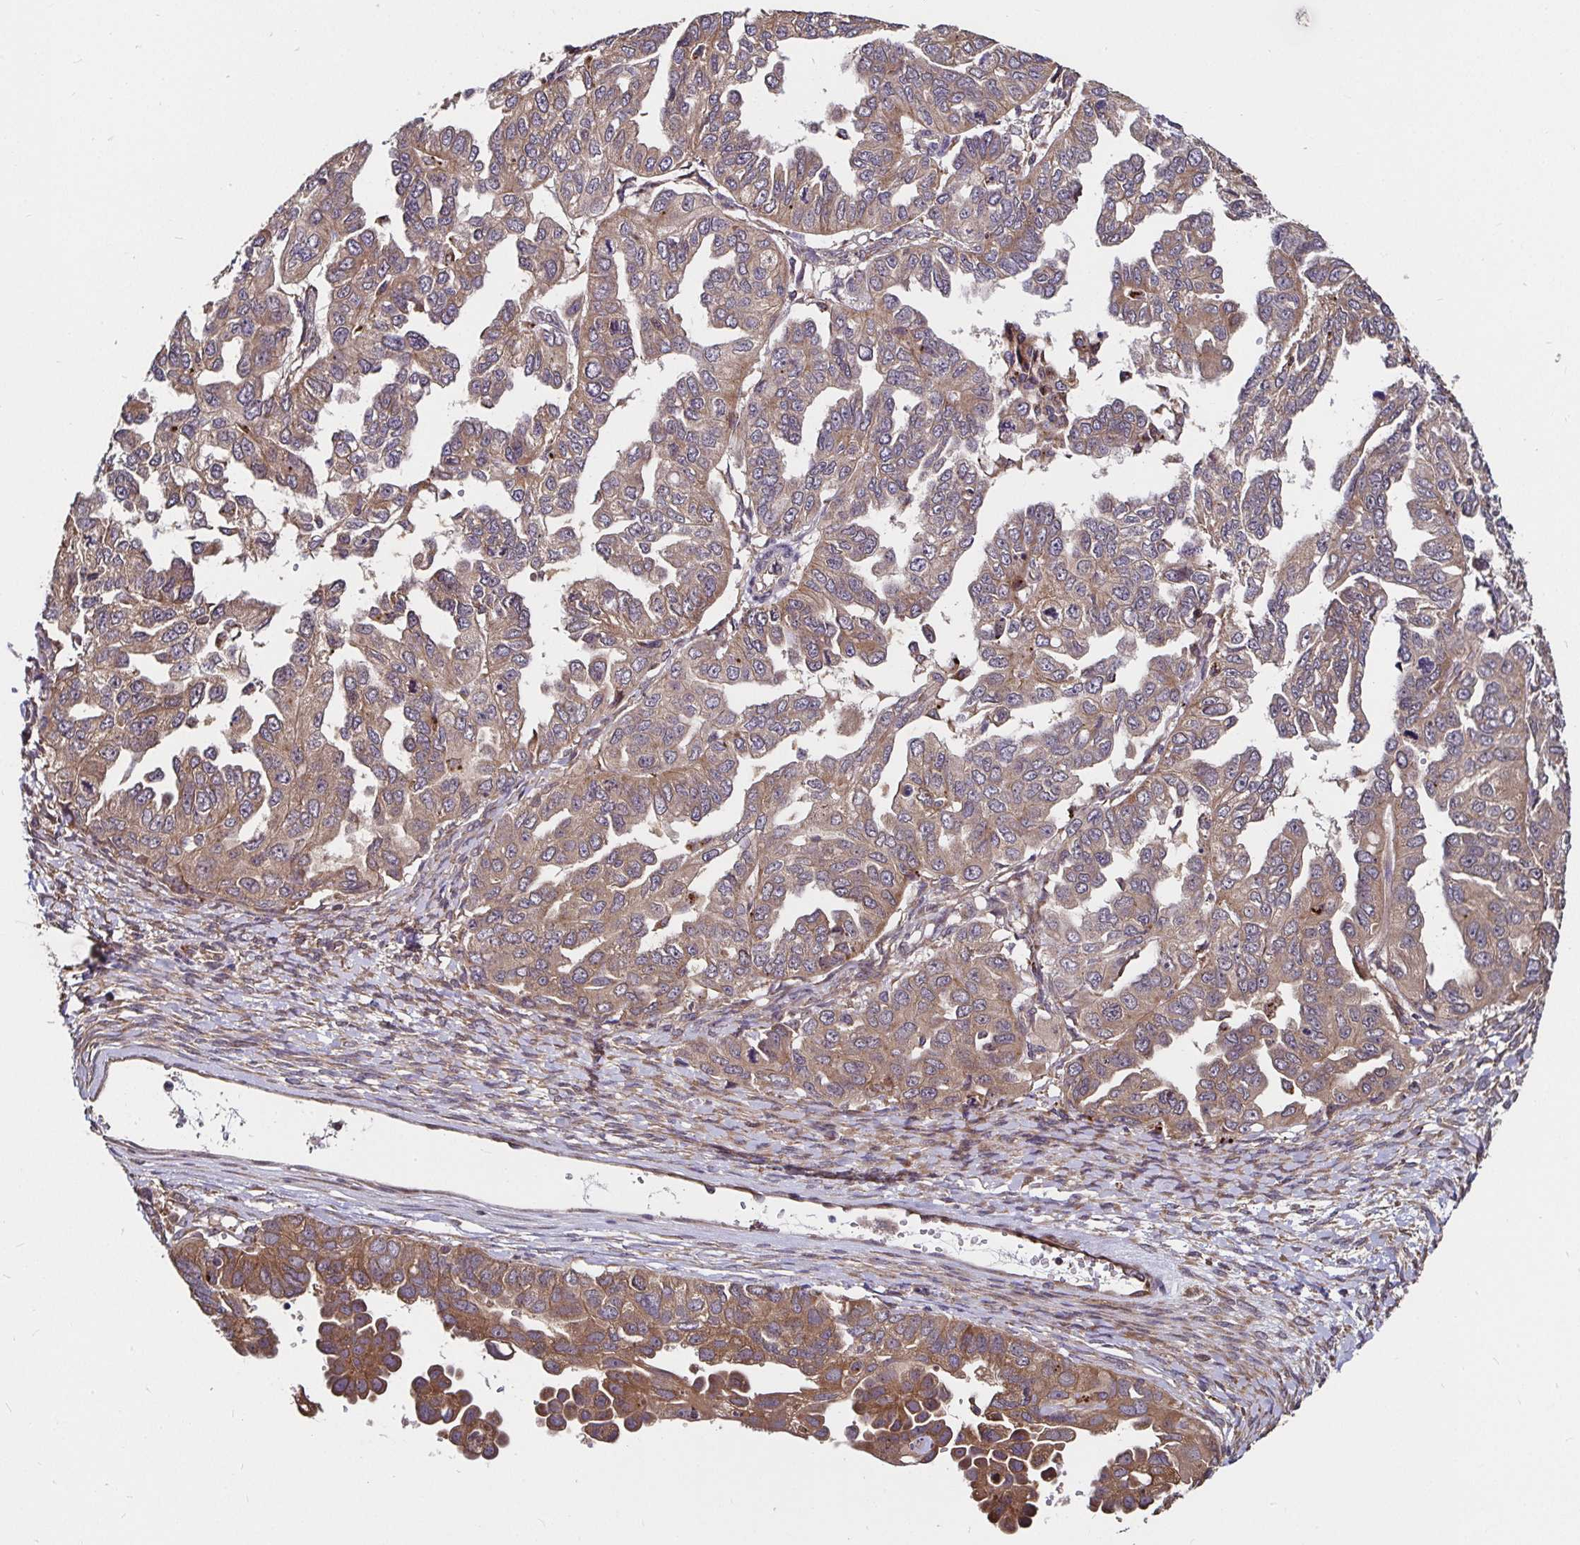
{"staining": {"intensity": "moderate", "quantity": ">75%", "location": "cytoplasmic/membranous"}, "tissue": "ovarian cancer", "cell_type": "Tumor cells", "image_type": "cancer", "snomed": [{"axis": "morphology", "description": "Cystadenocarcinoma, serous, NOS"}, {"axis": "topography", "description": "Ovary"}], "caption": "Immunohistochemical staining of ovarian serous cystadenocarcinoma reveals moderate cytoplasmic/membranous protein staining in approximately >75% of tumor cells. (Brightfield microscopy of DAB IHC at high magnification).", "gene": "MLST8", "patient": {"sex": "female", "age": 53}}